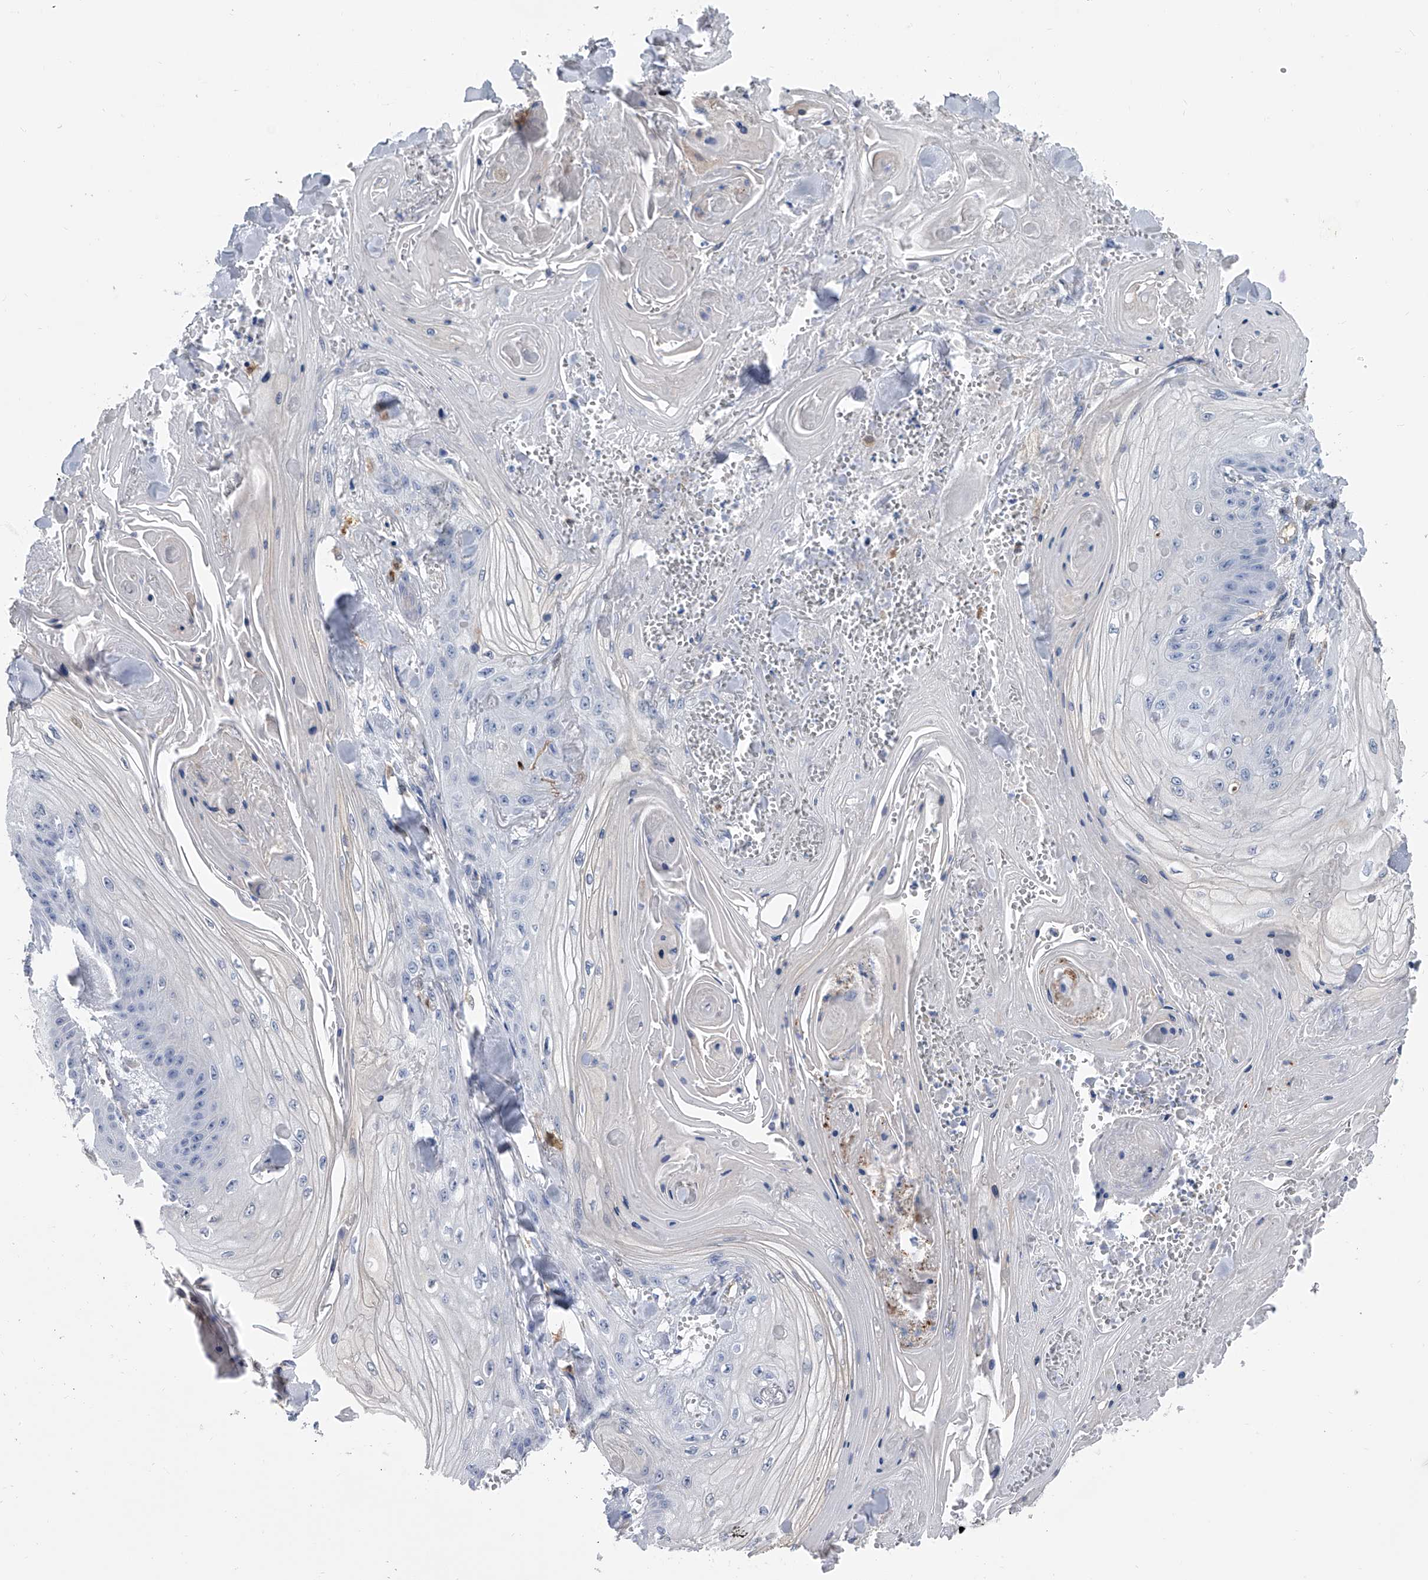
{"staining": {"intensity": "negative", "quantity": "none", "location": "none"}, "tissue": "skin cancer", "cell_type": "Tumor cells", "image_type": "cancer", "snomed": [{"axis": "morphology", "description": "Squamous cell carcinoma, NOS"}, {"axis": "topography", "description": "Skin"}], "caption": "Immunohistochemistry (IHC) image of neoplastic tissue: human skin cancer stained with DAB exhibits no significant protein staining in tumor cells. The staining was performed using DAB (3,3'-diaminobenzidine) to visualize the protein expression in brown, while the nuclei were stained in blue with hematoxylin (Magnification: 20x).", "gene": "SERPINB9", "patient": {"sex": "male", "age": 74}}